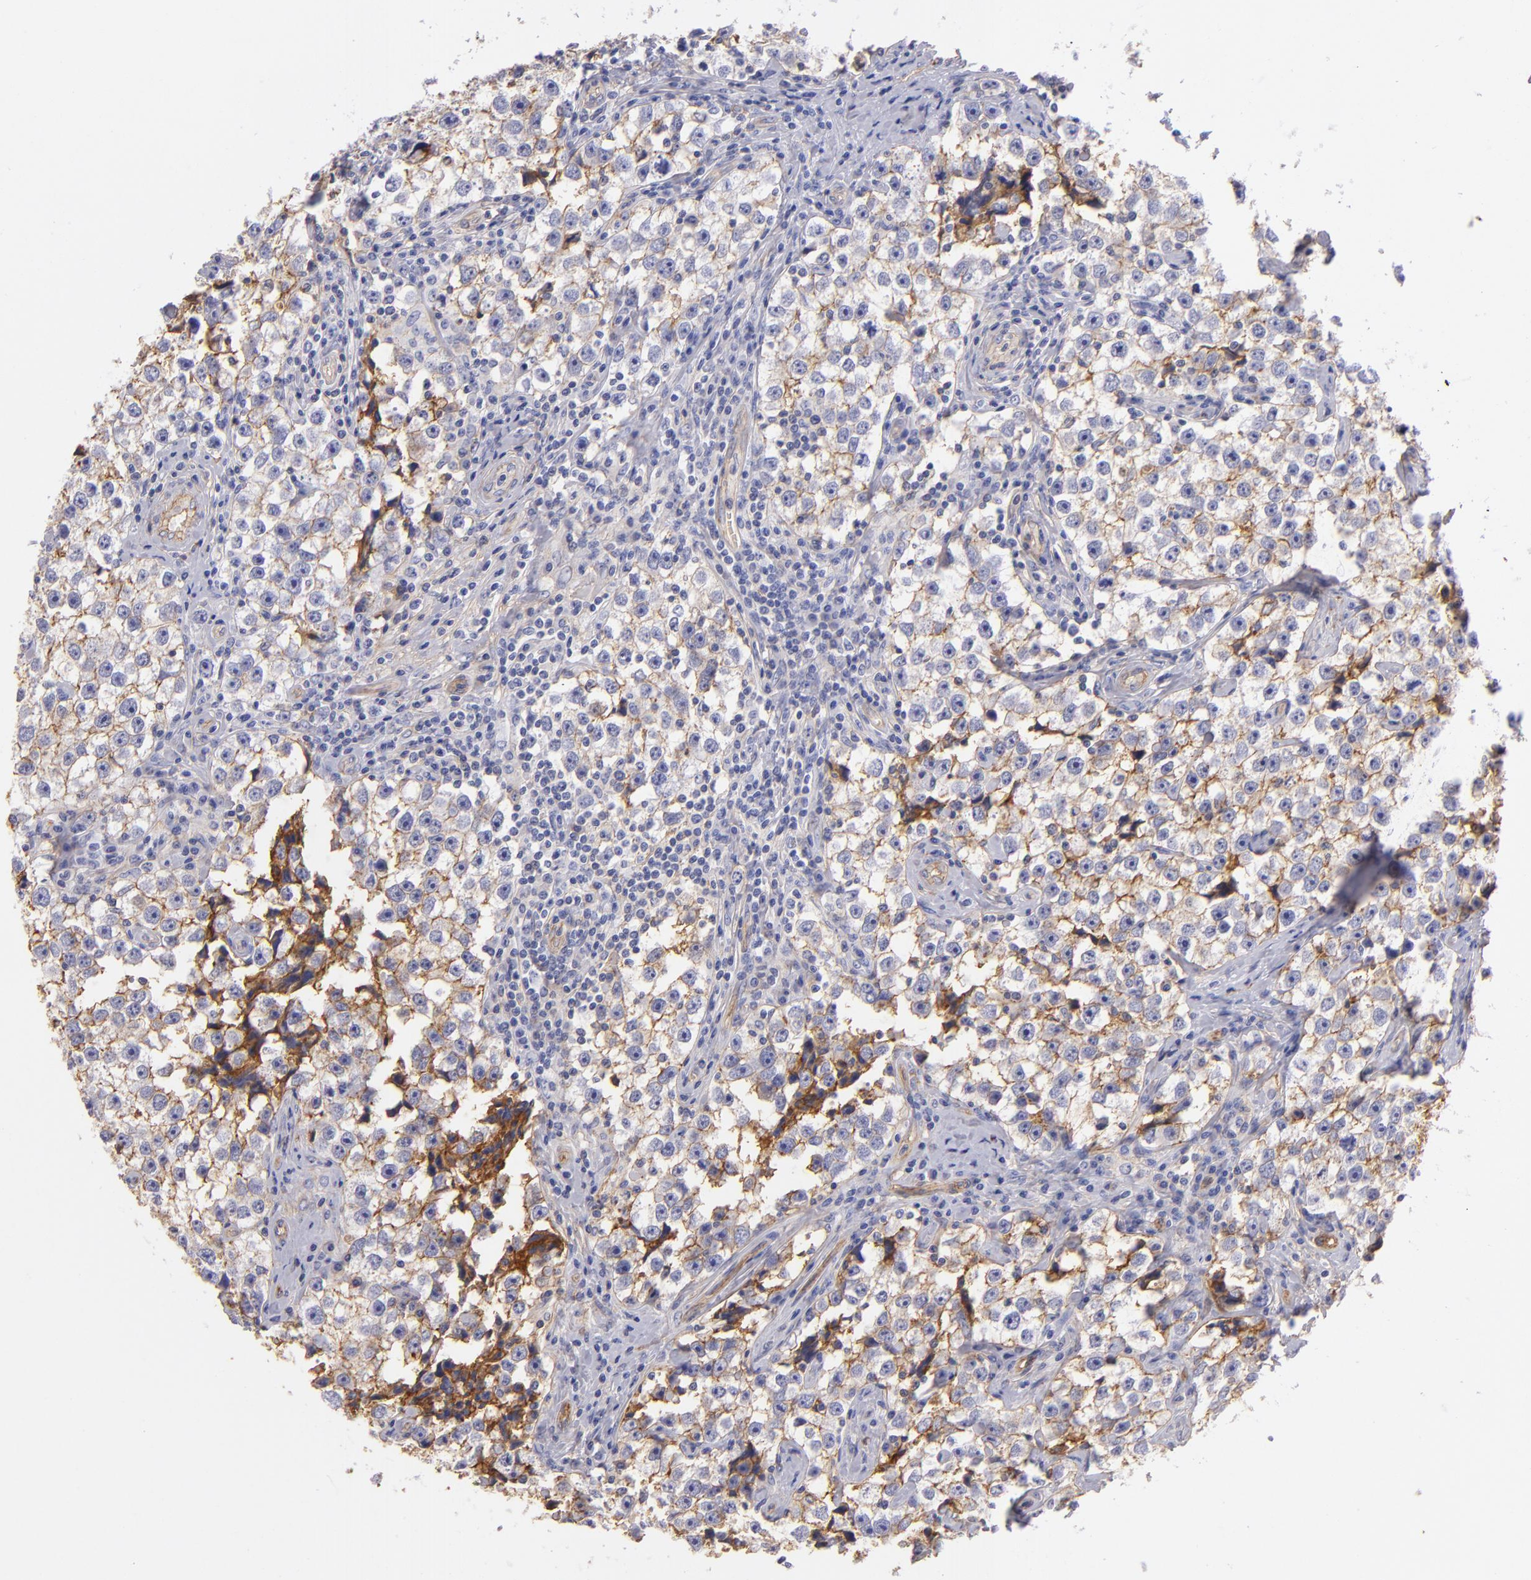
{"staining": {"intensity": "weak", "quantity": "25%-75%", "location": "cytoplasmic/membranous"}, "tissue": "testis cancer", "cell_type": "Tumor cells", "image_type": "cancer", "snomed": [{"axis": "morphology", "description": "Seminoma, NOS"}, {"axis": "topography", "description": "Testis"}], "caption": "Immunohistochemistry (IHC) micrograph of neoplastic tissue: testis cancer stained using immunohistochemistry shows low levels of weak protein expression localized specifically in the cytoplasmic/membranous of tumor cells, appearing as a cytoplasmic/membranous brown color.", "gene": "CD151", "patient": {"sex": "male", "age": 32}}